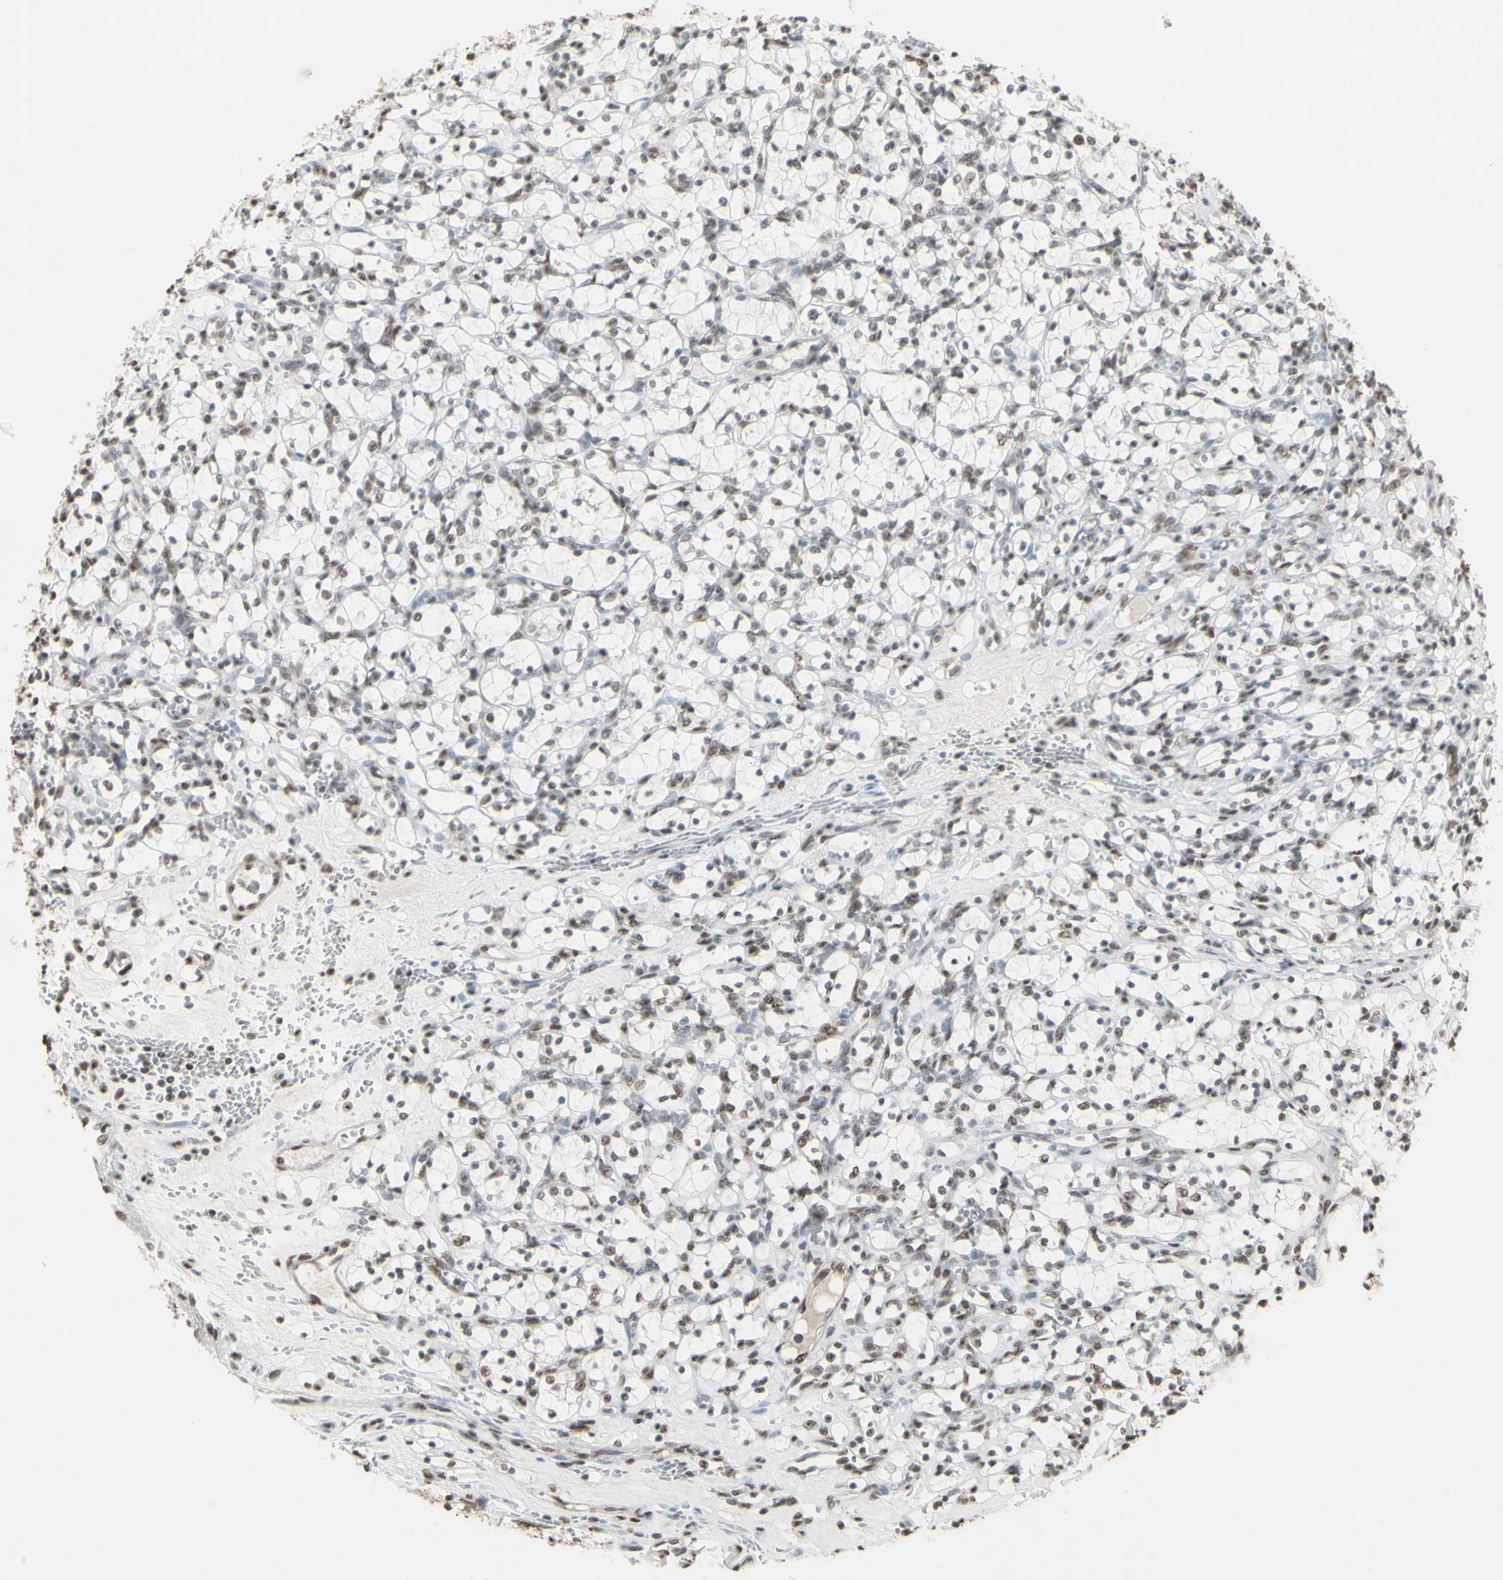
{"staining": {"intensity": "weak", "quantity": "<25%", "location": "nuclear"}, "tissue": "renal cancer", "cell_type": "Tumor cells", "image_type": "cancer", "snomed": [{"axis": "morphology", "description": "Adenocarcinoma, NOS"}, {"axis": "topography", "description": "Kidney"}], "caption": "This is an IHC image of renal cancer. There is no positivity in tumor cells.", "gene": "TRIM28", "patient": {"sex": "female", "age": 69}}